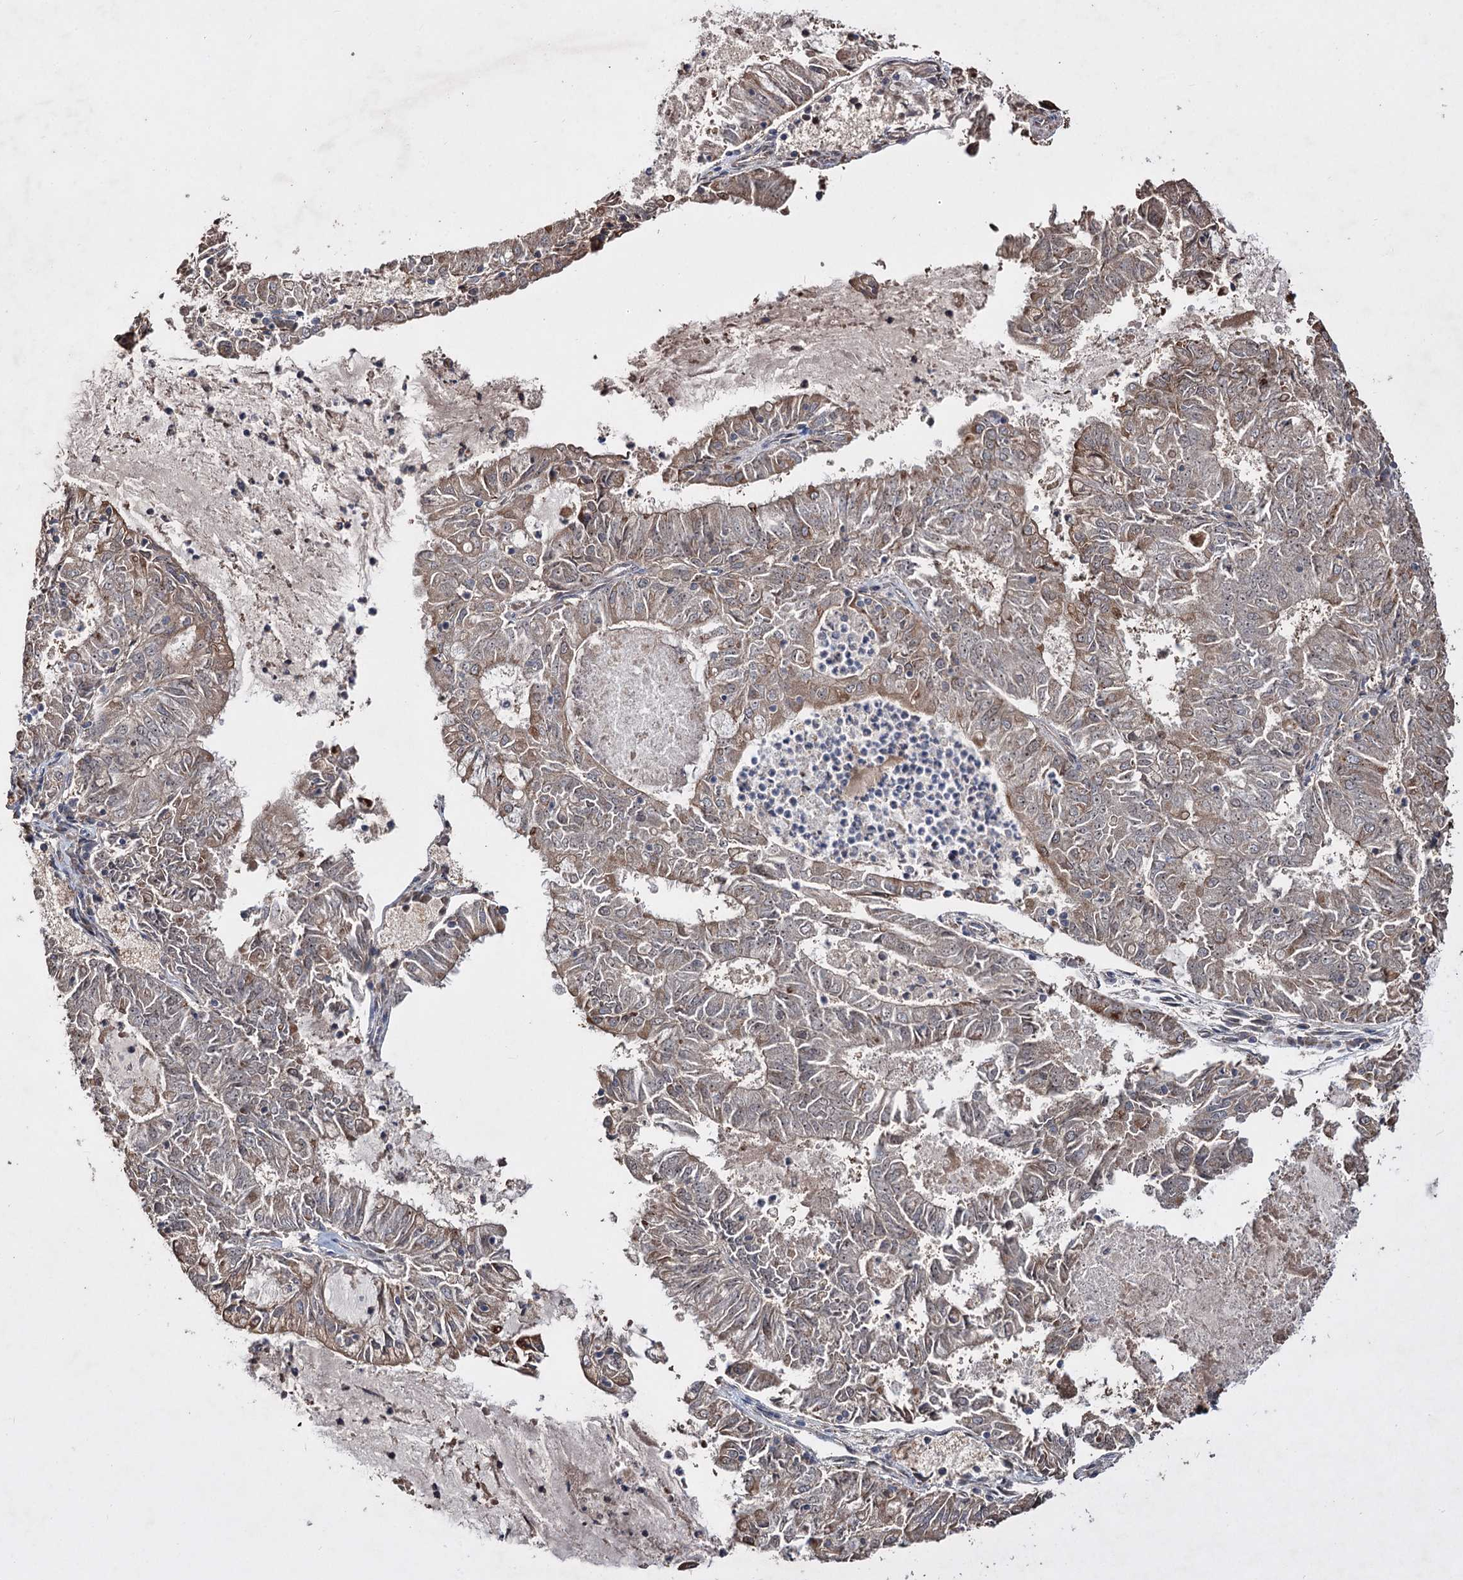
{"staining": {"intensity": "weak", "quantity": "25%-75%", "location": "cytoplasmic/membranous"}, "tissue": "endometrial cancer", "cell_type": "Tumor cells", "image_type": "cancer", "snomed": [{"axis": "morphology", "description": "Adenocarcinoma, NOS"}, {"axis": "topography", "description": "Endometrium"}], "caption": "Human endometrial cancer stained with a protein marker demonstrates weak staining in tumor cells.", "gene": "CPNE8", "patient": {"sex": "female", "age": 57}}